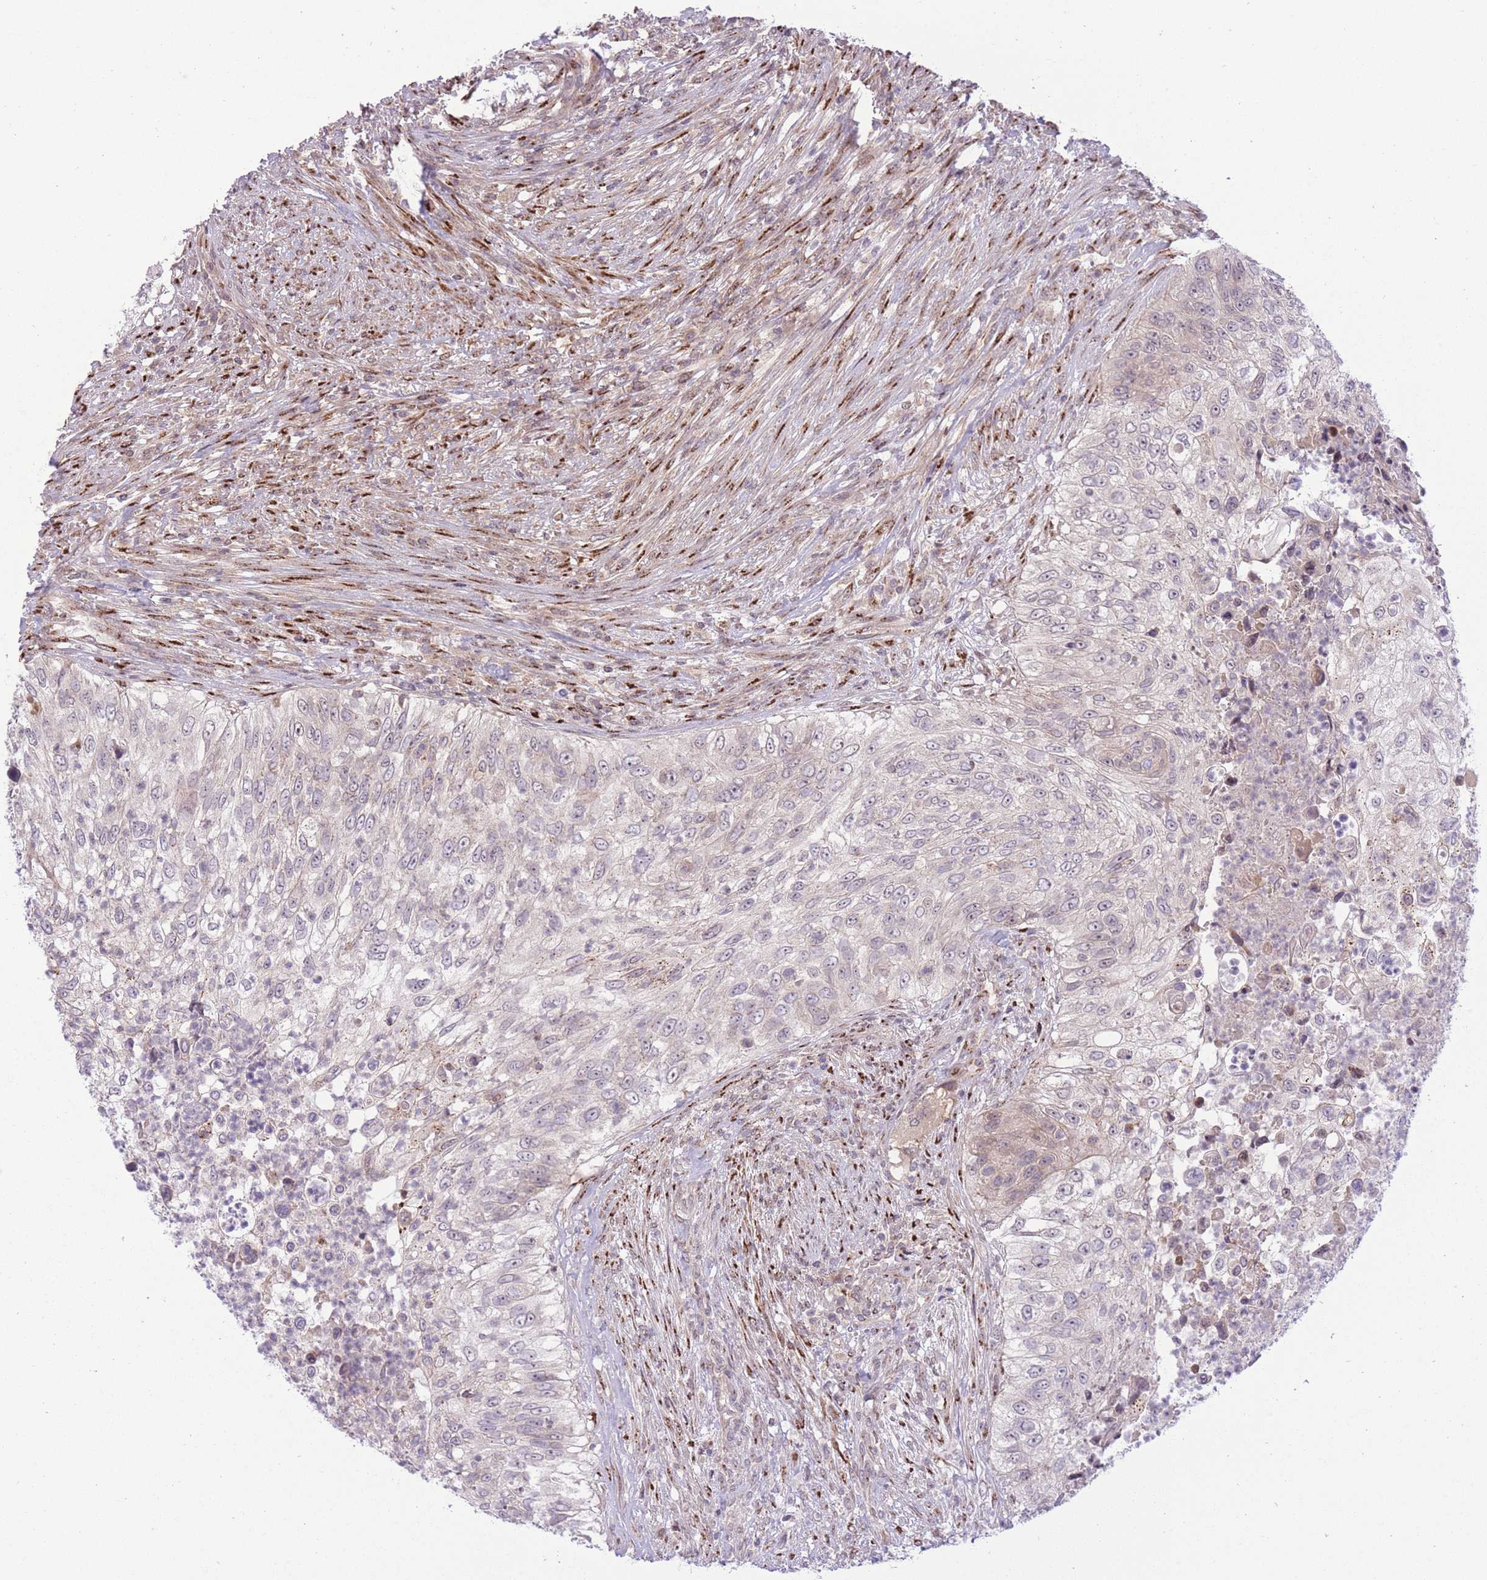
{"staining": {"intensity": "negative", "quantity": "none", "location": "none"}, "tissue": "urothelial cancer", "cell_type": "Tumor cells", "image_type": "cancer", "snomed": [{"axis": "morphology", "description": "Urothelial carcinoma, High grade"}, {"axis": "topography", "description": "Urinary bladder"}], "caption": "High magnification brightfield microscopy of urothelial cancer stained with DAB (3,3'-diaminobenzidine) (brown) and counterstained with hematoxylin (blue): tumor cells show no significant positivity. Brightfield microscopy of immunohistochemistry (IHC) stained with DAB (3,3'-diaminobenzidine) (brown) and hematoxylin (blue), captured at high magnification.", "gene": "ZBED5", "patient": {"sex": "female", "age": 60}}